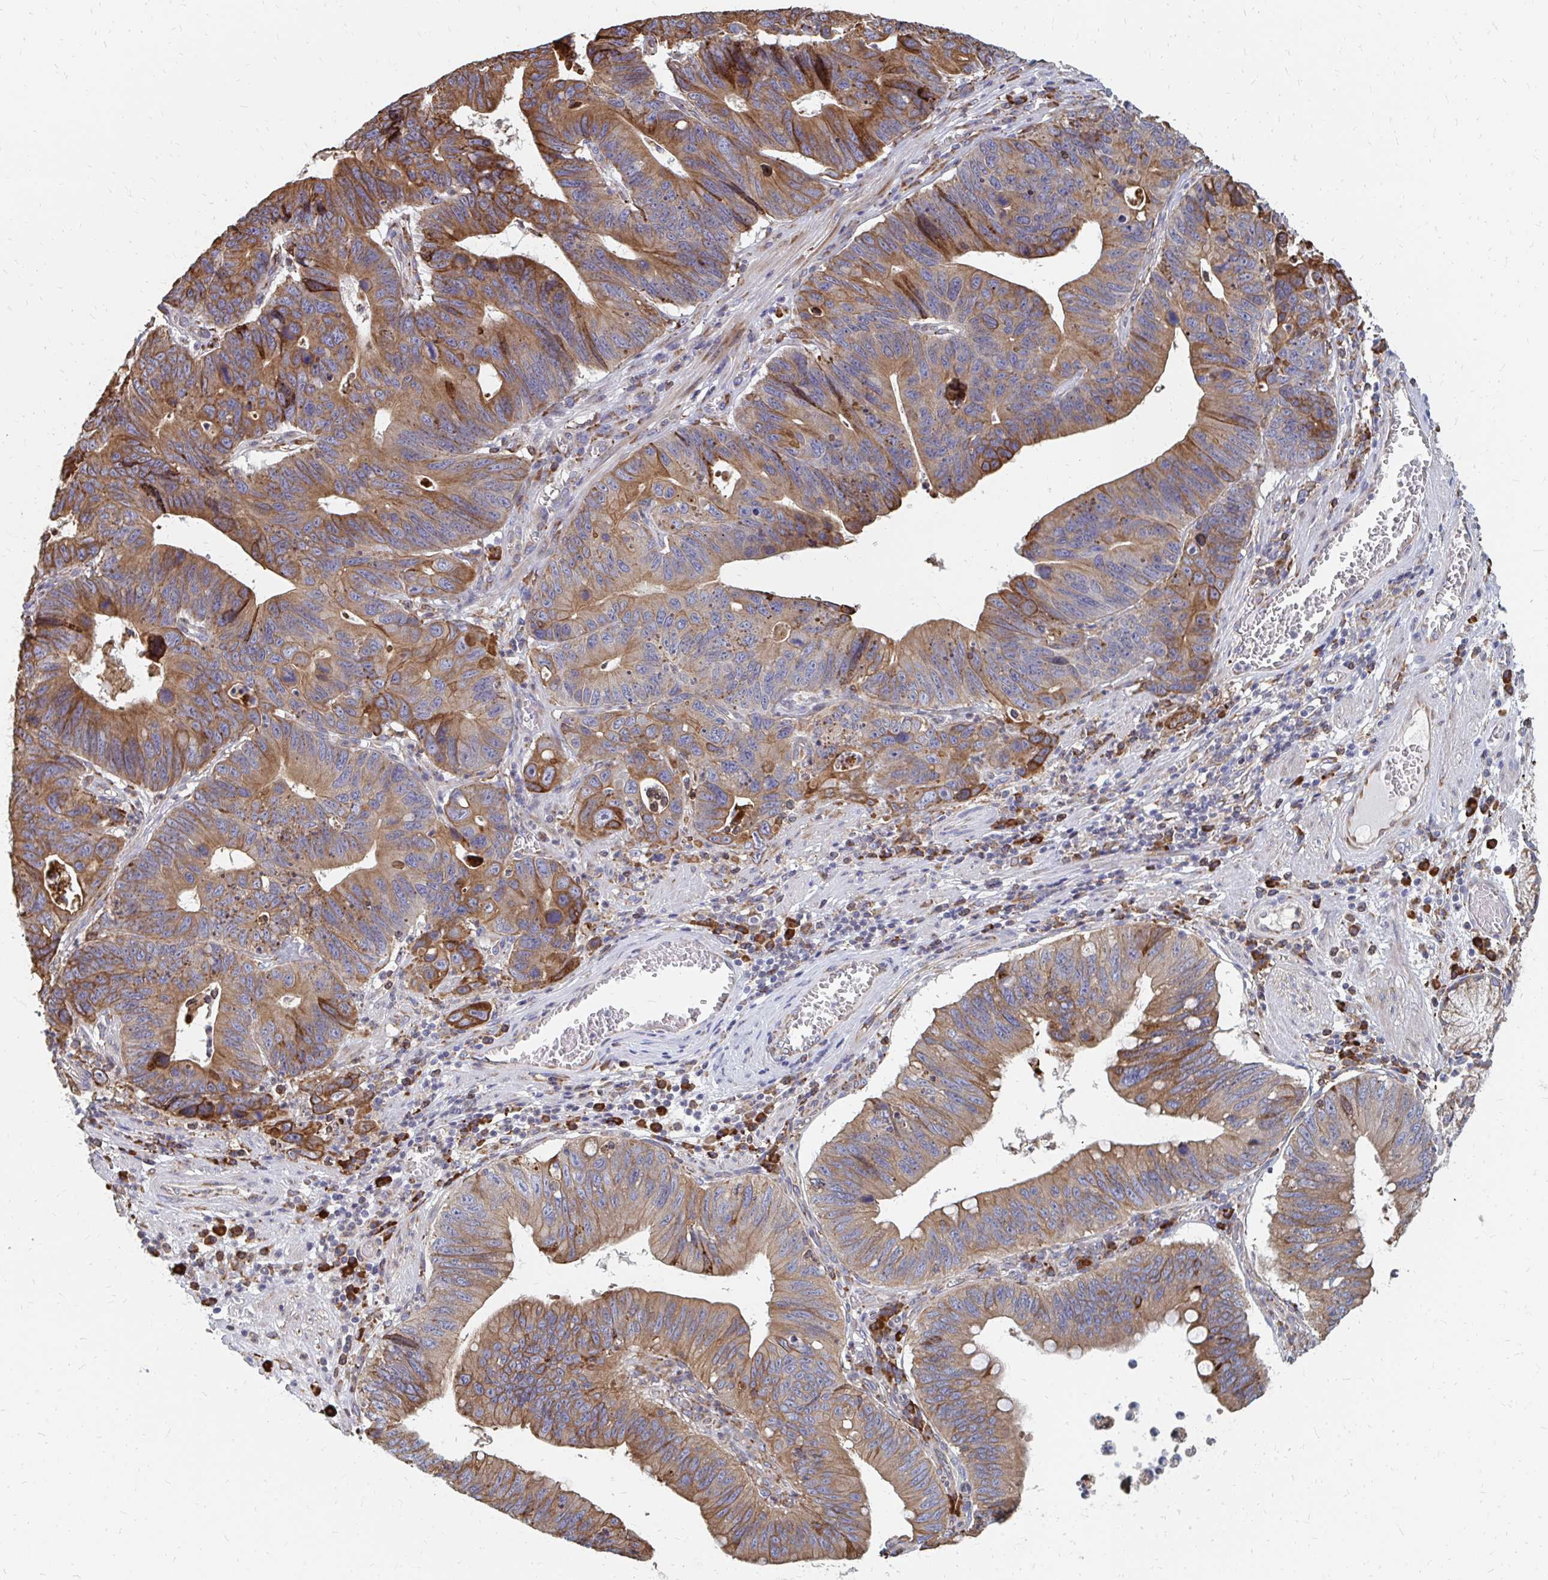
{"staining": {"intensity": "moderate", "quantity": ">75%", "location": "cytoplasmic/membranous"}, "tissue": "stomach cancer", "cell_type": "Tumor cells", "image_type": "cancer", "snomed": [{"axis": "morphology", "description": "Adenocarcinoma, NOS"}, {"axis": "topography", "description": "Stomach"}], "caption": "Stomach cancer (adenocarcinoma) stained with DAB (3,3'-diaminobenzidine) IHC displays medium levels of moderate cytoplasmic/membranous expression in approximately >75% of tumor cells. (DAB IHC with brightfield microscopy, high magnification).", "gene": "PPP1R13L", "patient": {"sex": "male", "age": 59}}